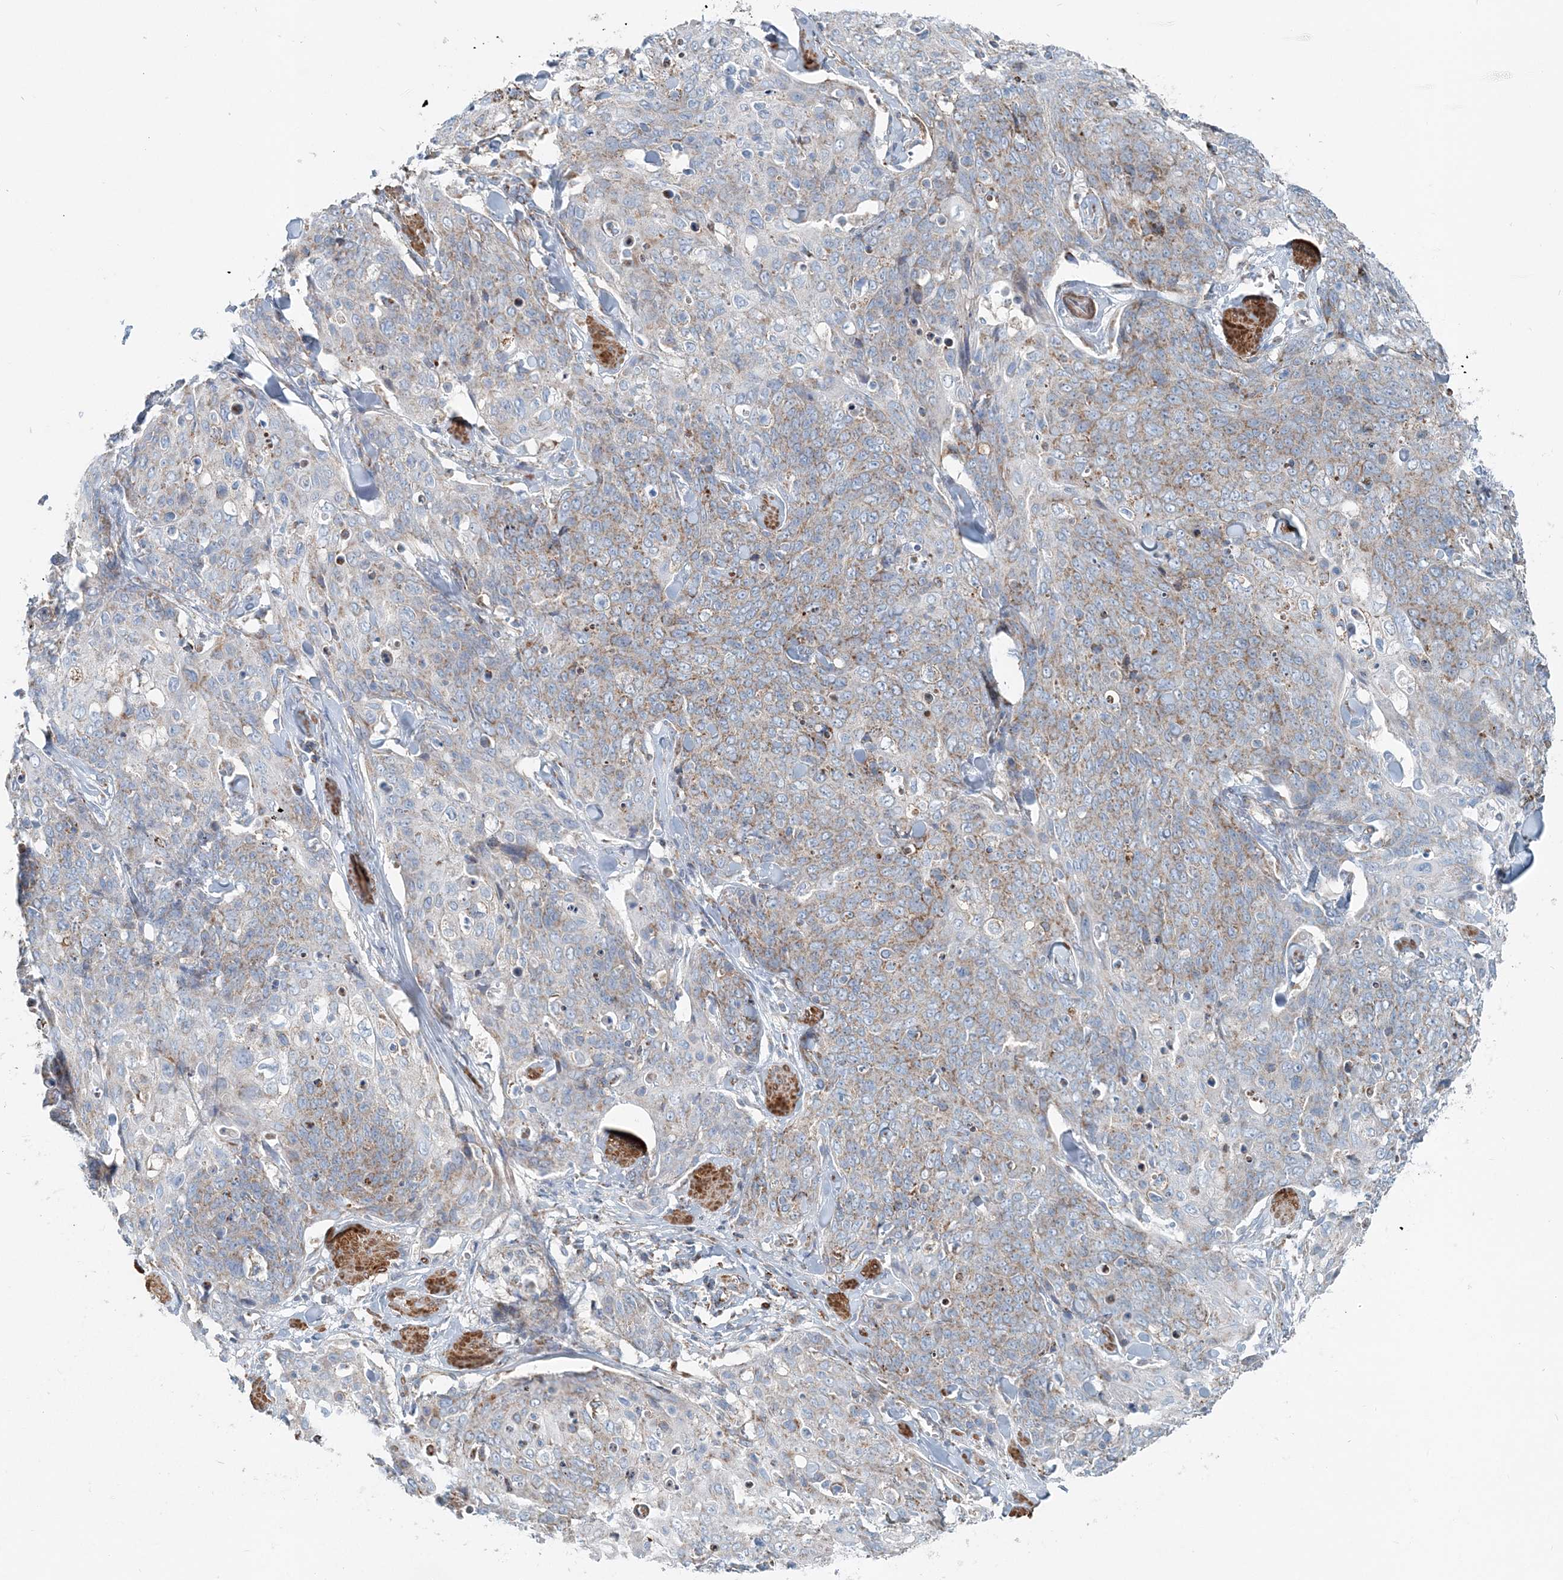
{"staining": {"intensity": "weak", "quantity": "25%-75%", "location": "cytoplasmic/membranous"}, "tissue": "skin cancer", "cell_type": "Tumor cells", "image_type": "cancer", "snomed": [{"axis": "morphology", "description": "Squamous cell carcinoma, NOS"}, {"axis": "topography", "description": "Skin"}, {"axis": "topography", "description": "Vulva"}], "caption": "Protein expression analysis of human skin squamous cell carcinoma reveals weak cytoplasmic/membranous positivity in approximately 25%-75% of tumor cells. (DAB IHC, brown staining for protein, blue staining for nuclei).", "gene": "INTU", "patient": {"sex": "female", "age": 85}}